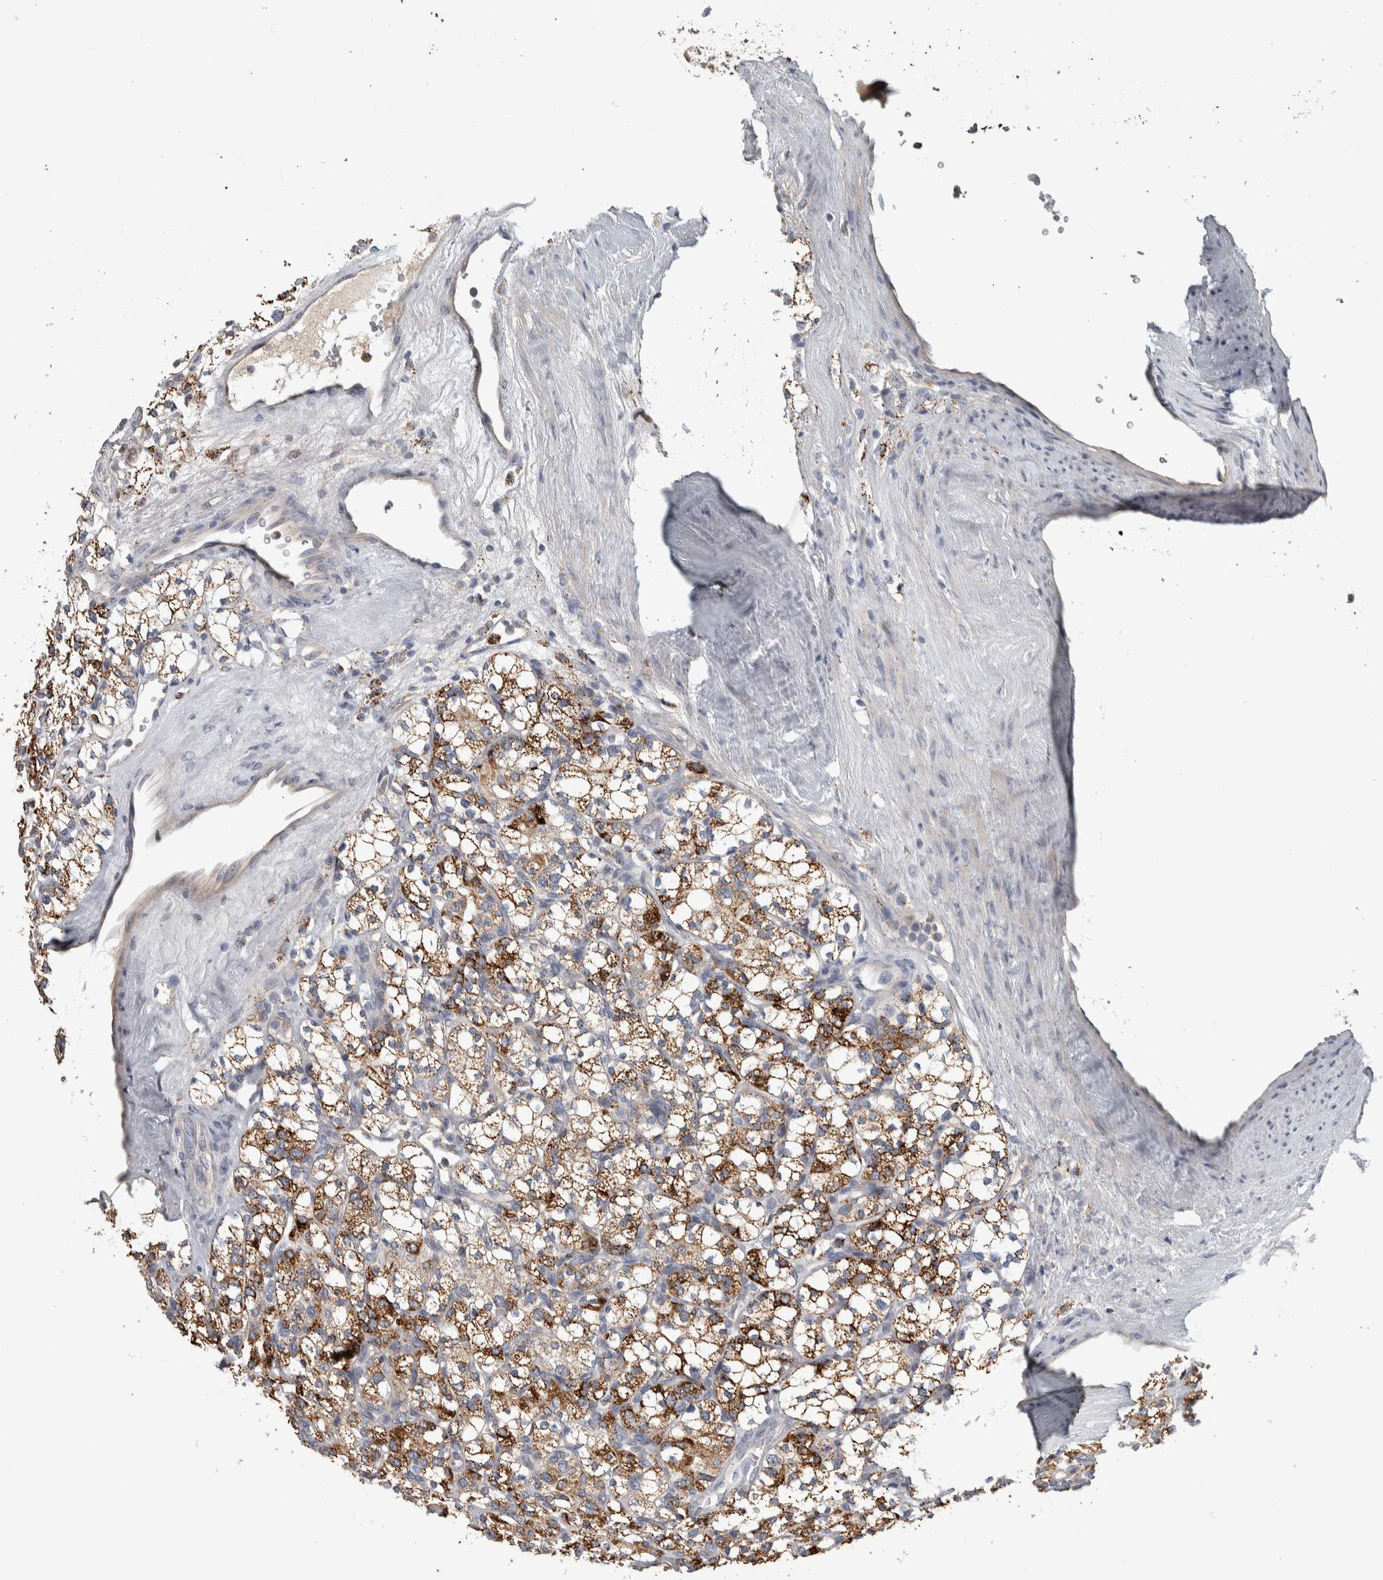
{"staining": {"intensity": "strong", "quantity": ">75%", "location": "cytoplasmic/membranous"}, "tissue": "renal cancer", "cell_type": "Tumor cells", "image_type": "cancer", "snomed": [{"axis": "morphology", "description": "Adenocarcinoma, NOS"}, {"axis": "topography", "description": "Kidney"}], "caption": "Protein staining by IHC exhibits strong cytoplasmic/membranous positivity in approximately >75% of tumor cells in adenocarcinoma (renal). The protein of interest is stained brown, and the nuclei are stained in blue (DAB (3,3'-diaminobenzidine) IHC with brightfield microscopy, high magnification).", "gene": "FAM78A", "patient": {"sex": "male", "age": 77}}